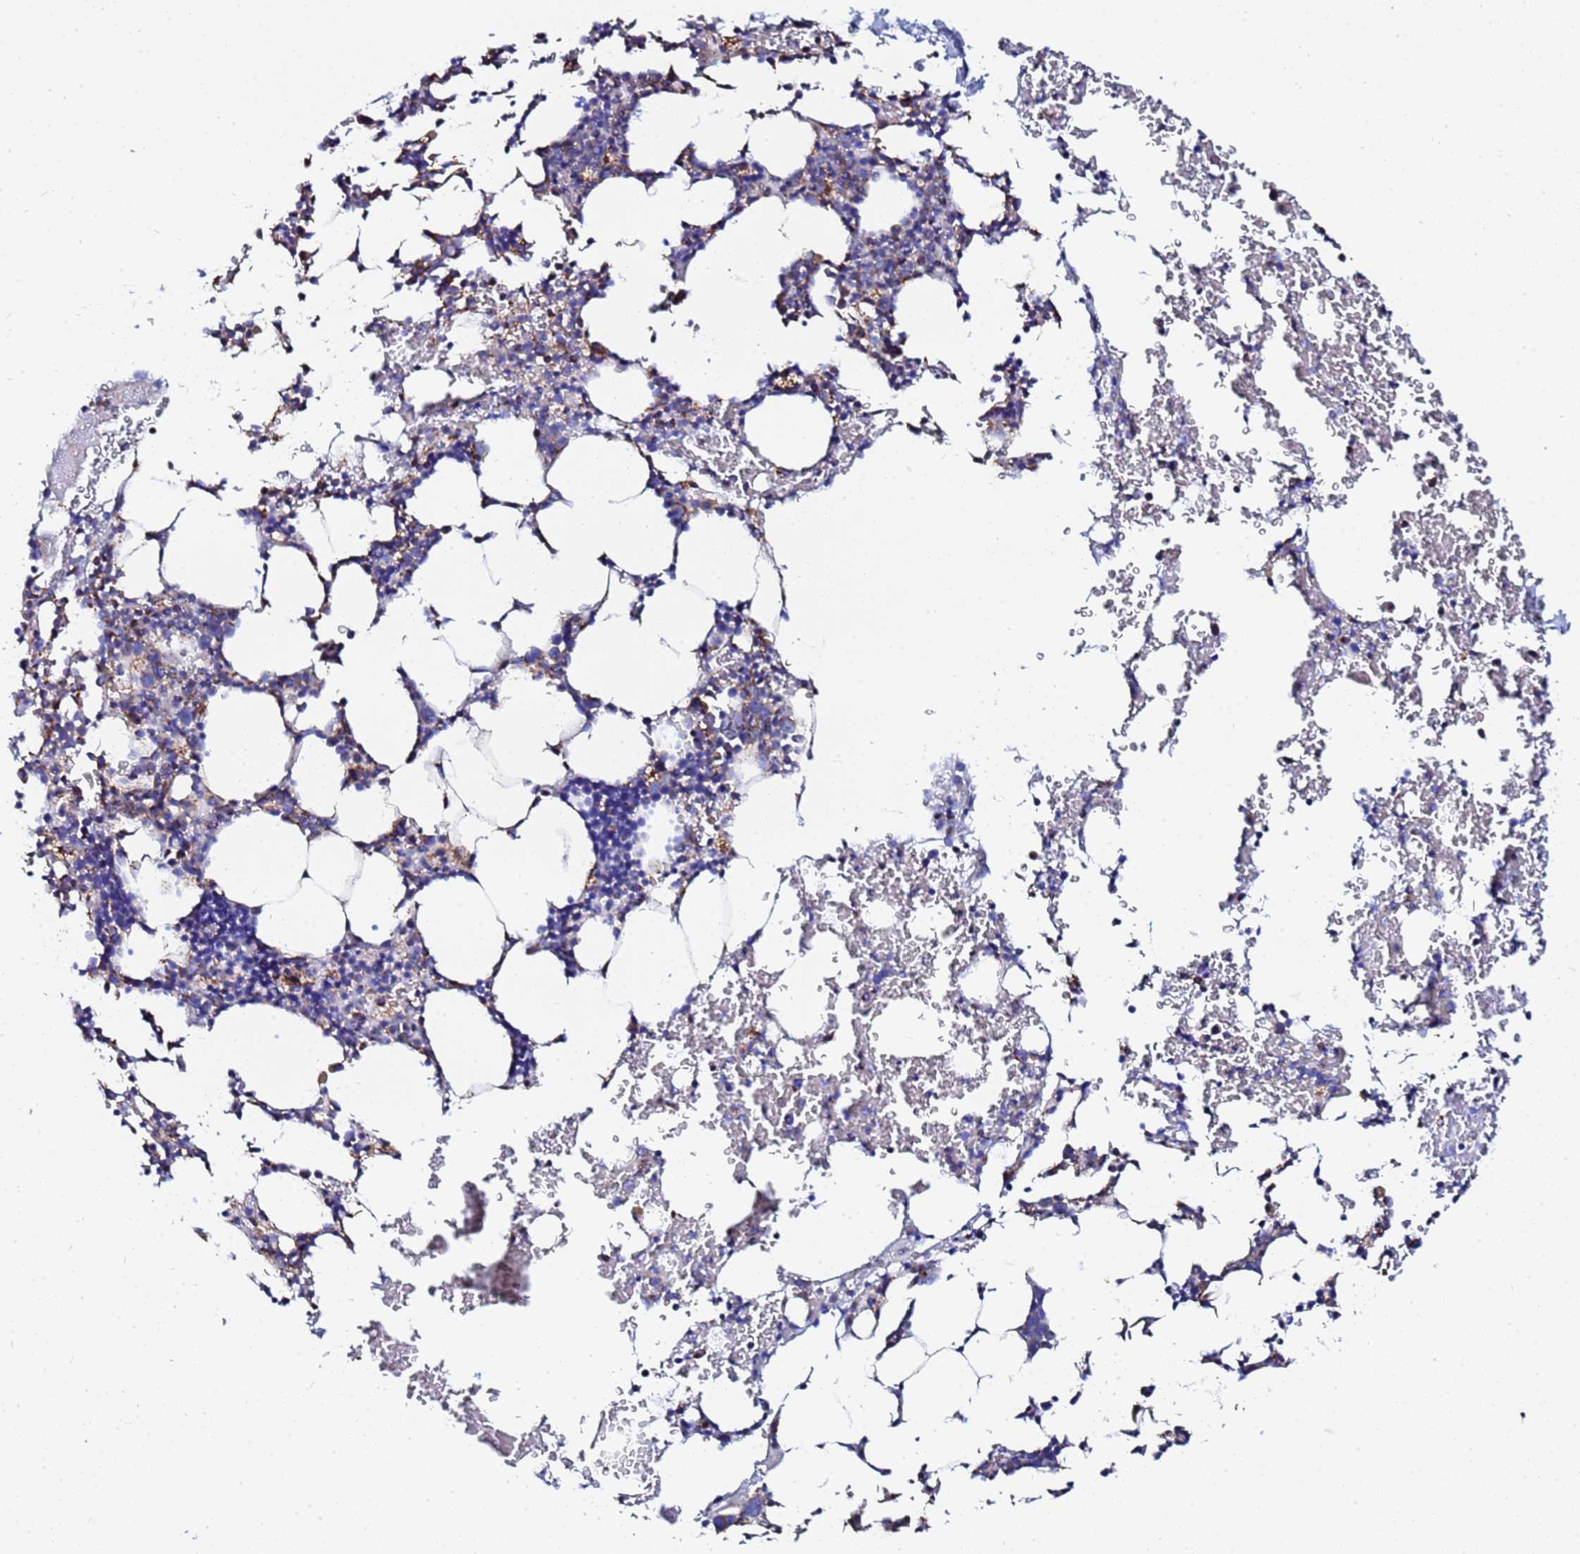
{"staining": {"intensity": "moderate", "quantity": "<25%", "location": "cytoplasmic/membranous"}, "tissue": "bone marrow", "cell_type": "Hematopoietic cells", "image_type": "normal", "snomed": [{"axis": "morphology", "description": "Normal tissue, NOS"}, {"axis": "morphology", "description": "Inflammation, NOS"}, {"axis": "topography", "description": "Bone marrow"}], "caption": "Immunohistochemistry of unremarkable bone marrow displays low levels of moderate cytoplasmic/membranous staining in approximately <25% of hematopoietic cells.", "gene": "GLUD1", "patient": {"sex": "male", "age": 41}}